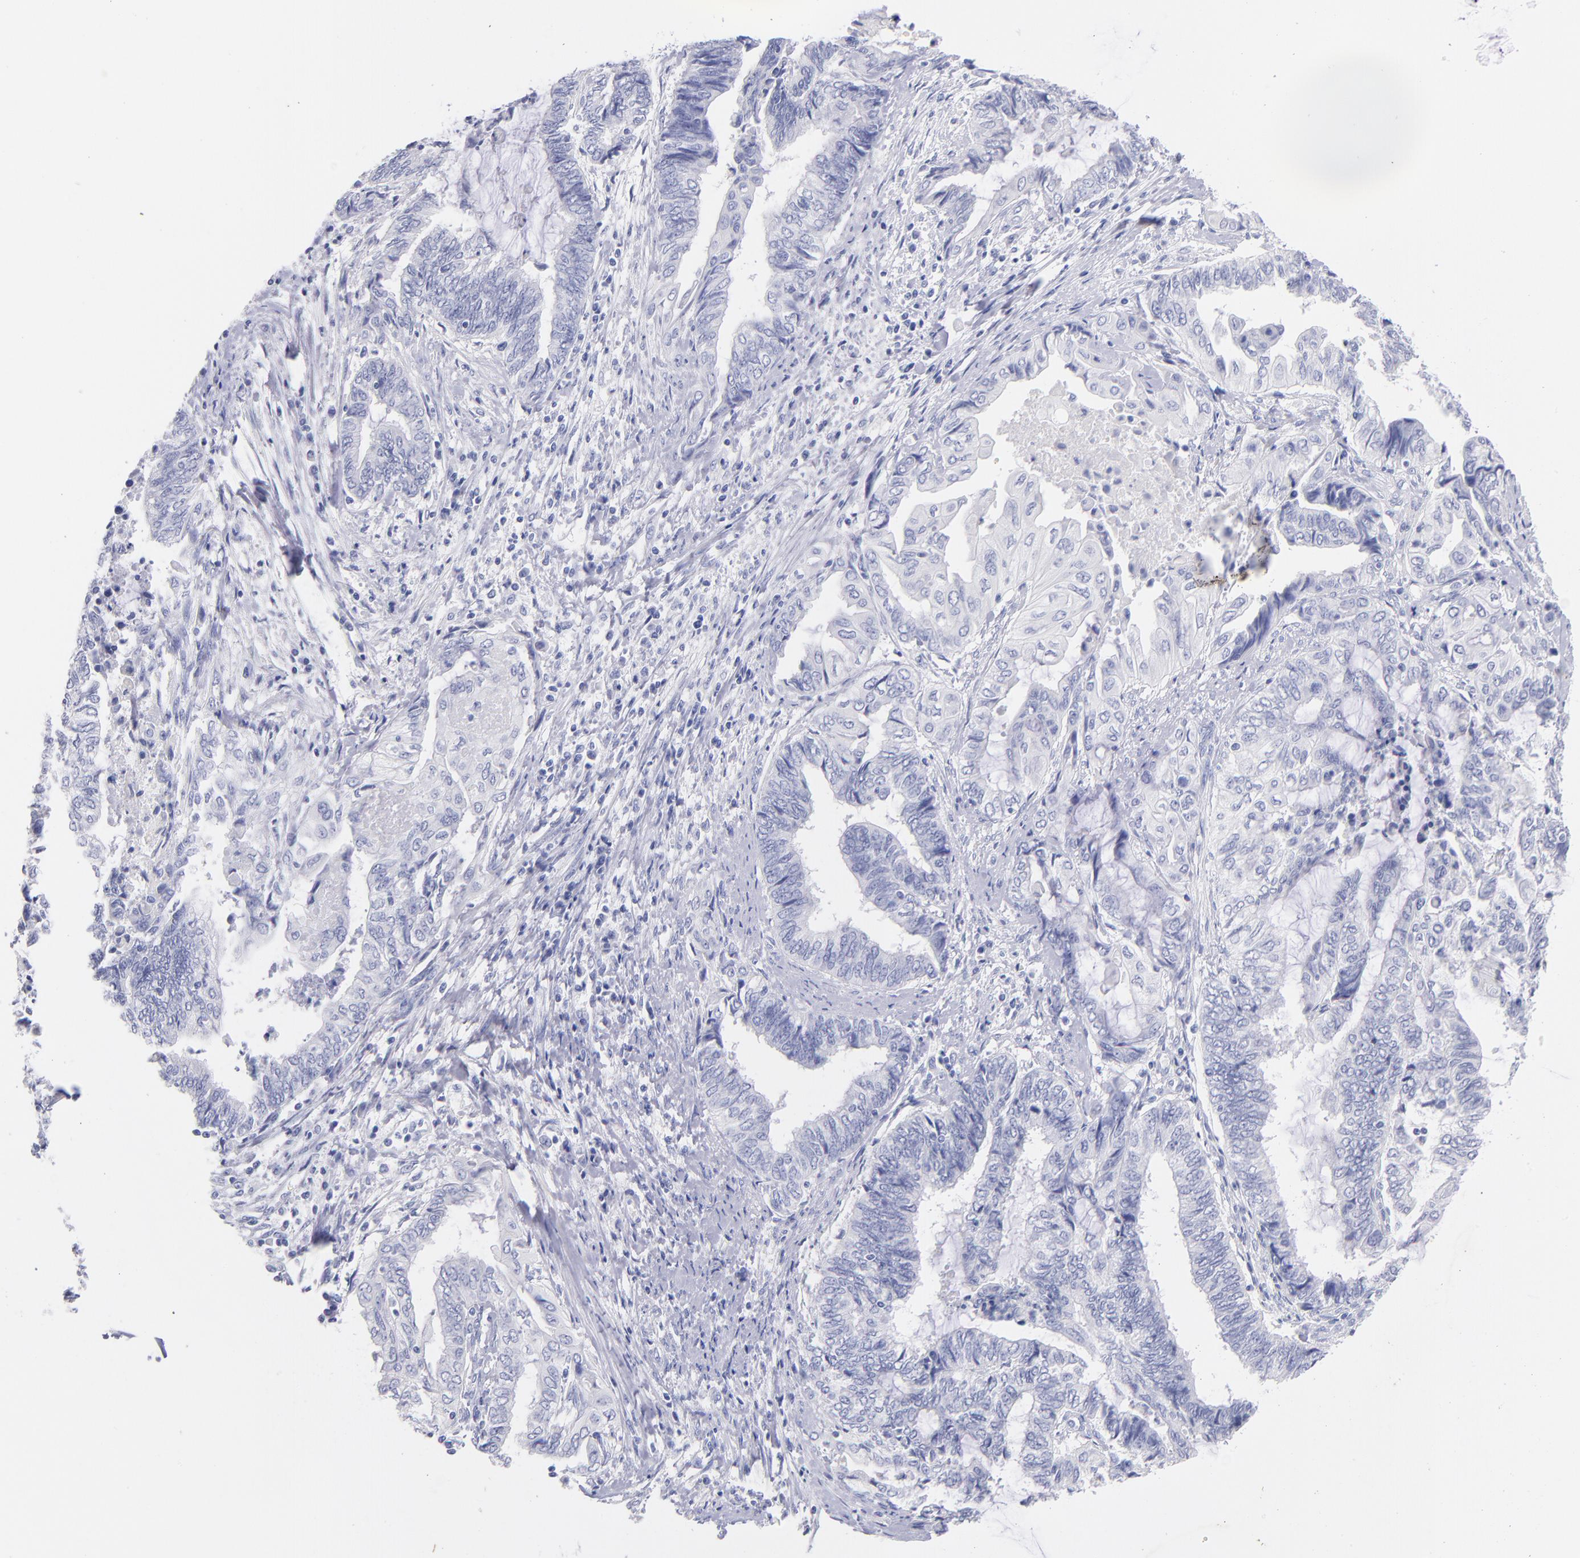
{"staining": {"intensity": "negative", "quantity": "none", "location": "none"}, "tissue": "endometrial cancer", "cell_type": "Tumor cells", "image_type": "cancer", "snomed": [{"axis": "morphology", "description": "Adenocarcinoma, NOS"}, {"axis": "topography", "description": "Uterus"}, {"axis": "topography", "description": "Endometrium"}], "caption": "Protein analysis of endometrial adenocarcinoma exhibits no significant positivity in tumor cells.", "gene": "SCGN", "patient": {"sex": "female", "age": 70}}